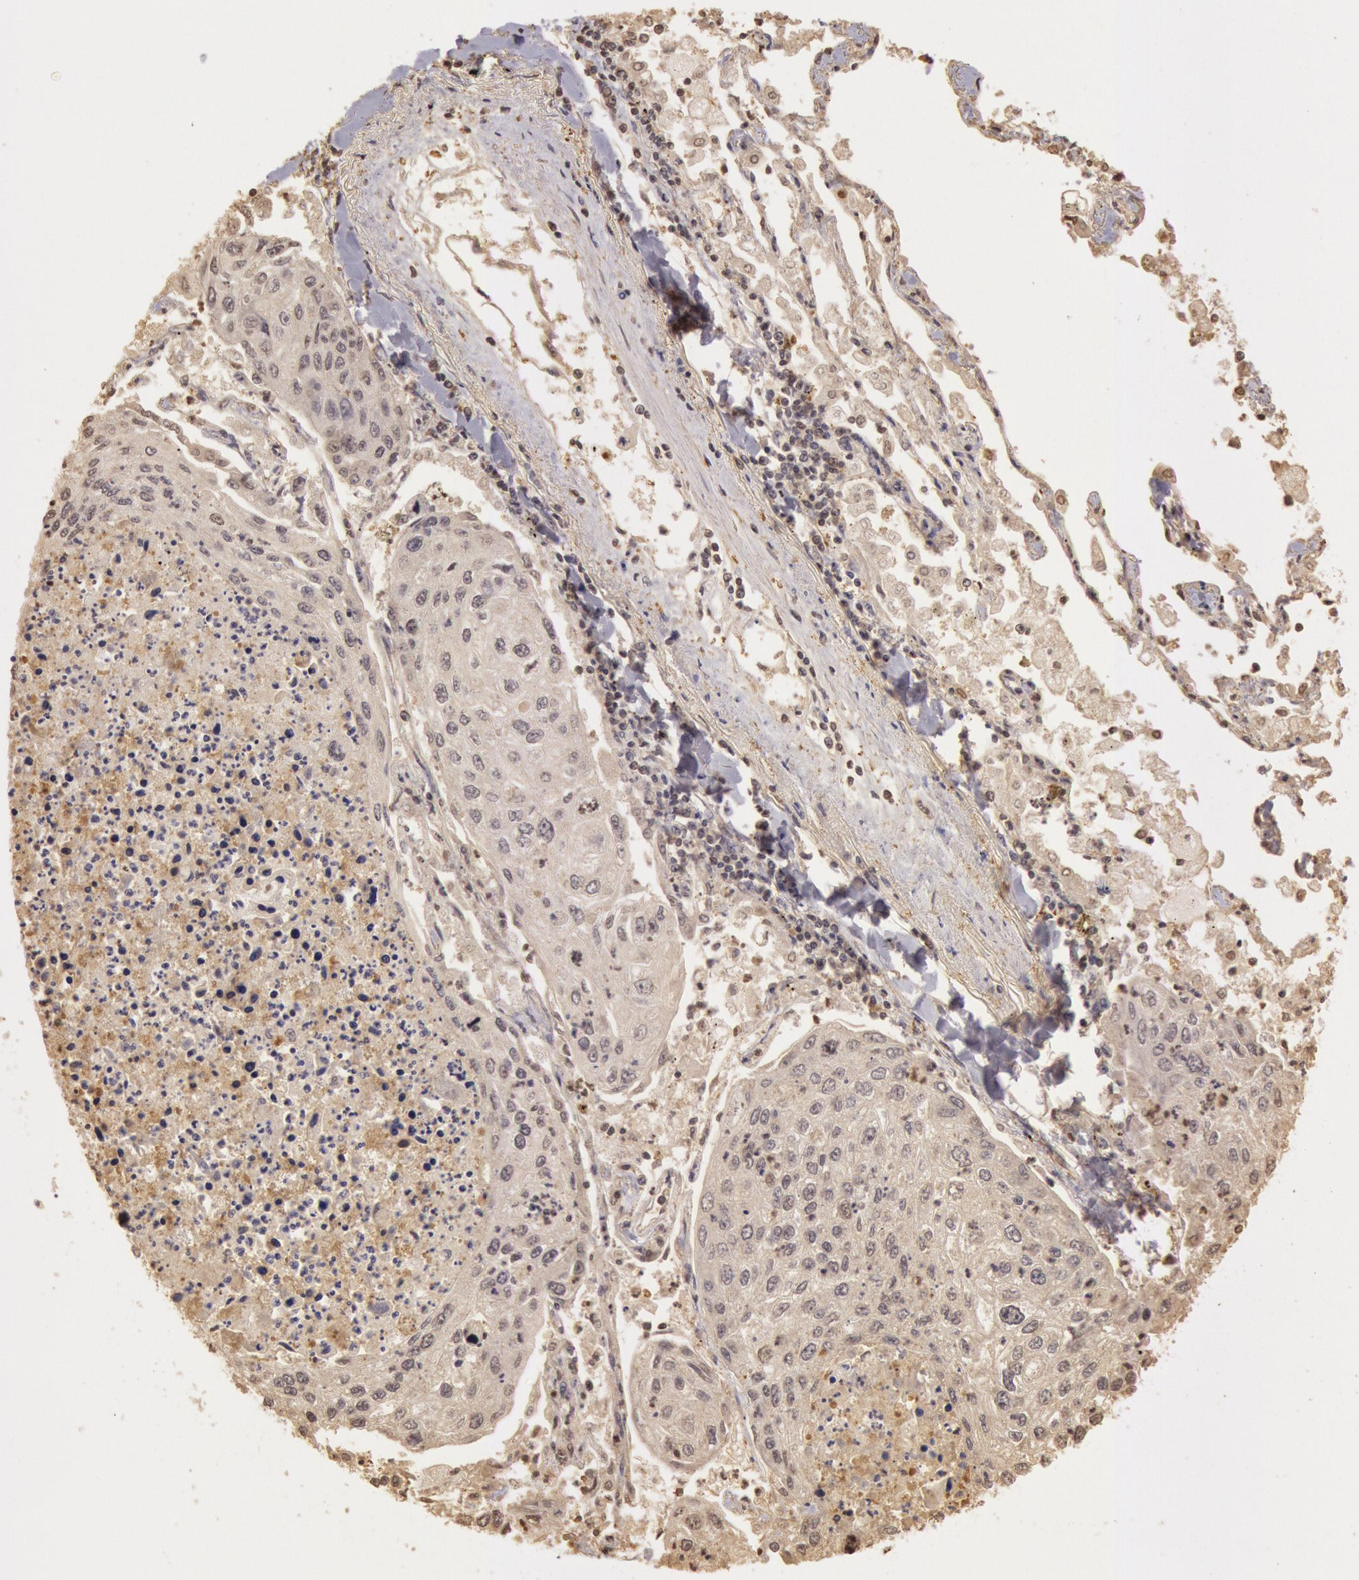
{"staining": {"intensity": "weak", "quantity": "<25%", "location": "cytoplasmic/membranous,nuclear"}, "tissue": "lung cancer", "cell_type": "Tumor cells", "image_type": "cancer", "snomed": [{"axis": "morphology", "description": "Squamous cell carcinoma, NOS"}, {"axis": "topography", "description": "Lung"}], "caption": "Tumor cells show no significant staining in lung squamous cell carcinoma.", "gene": "SOD1", "patient": {"sex": "male", "age": 75}}